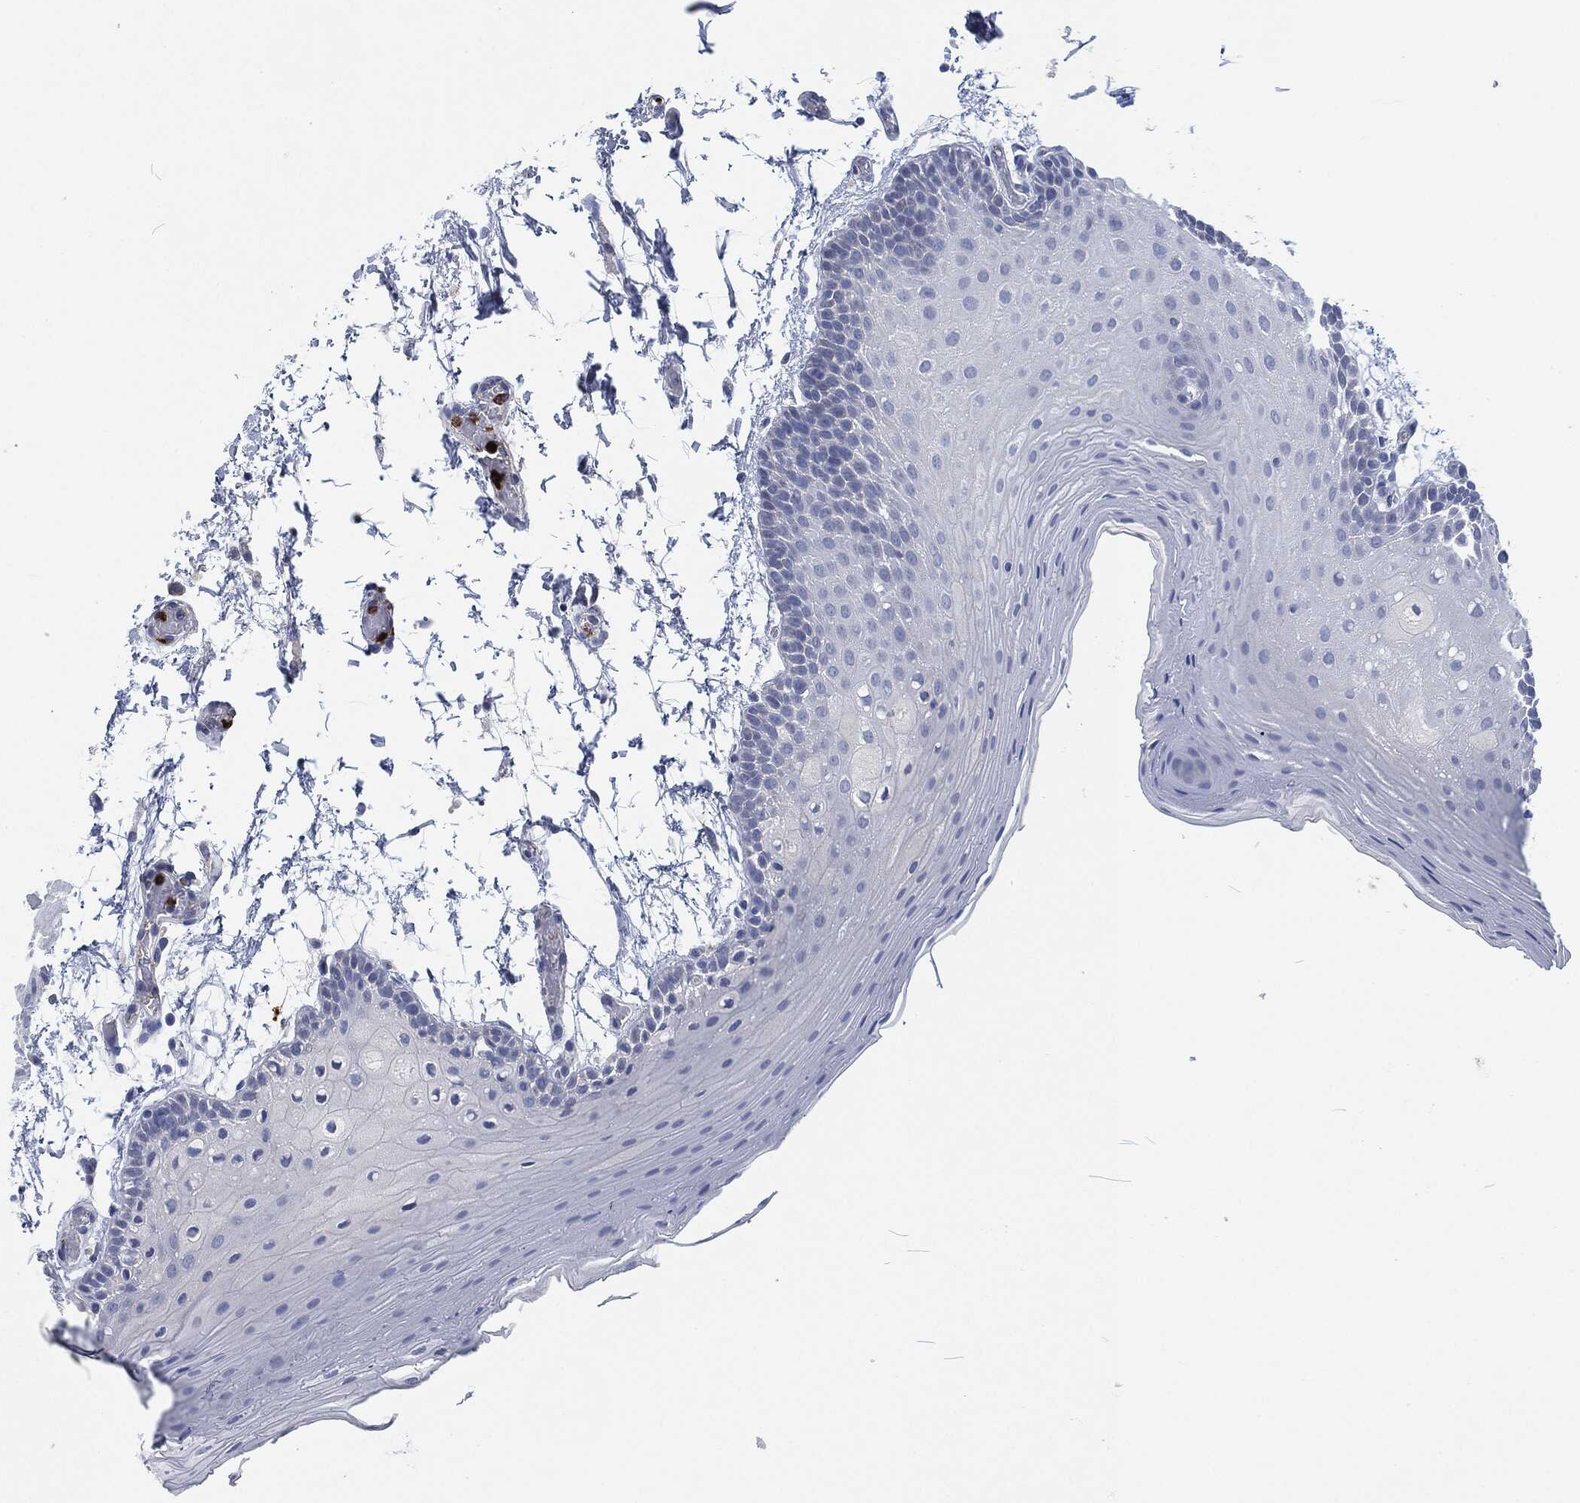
{"staining": {"intensity": "negative", "quantity": "none", "location": "none"}, "tissue": "oral mucosa", "cell_type": "Squamous epithelial cells", "image_type": "normal", "snomed": [{"axis": "morphology", "description": "Normal tissue, NOS"}, {"axis": "topography", "description": "Oral tissue"}], "caption": "IHC histopathology image of normal oral mucosa: human oral mucosa stained with DAB (3,3'-diaminobenzidine) shows no significant protein staining in squamous epithelial cells.", "gene": "MPO", "patient": {"sex": "male", "age": 62}}